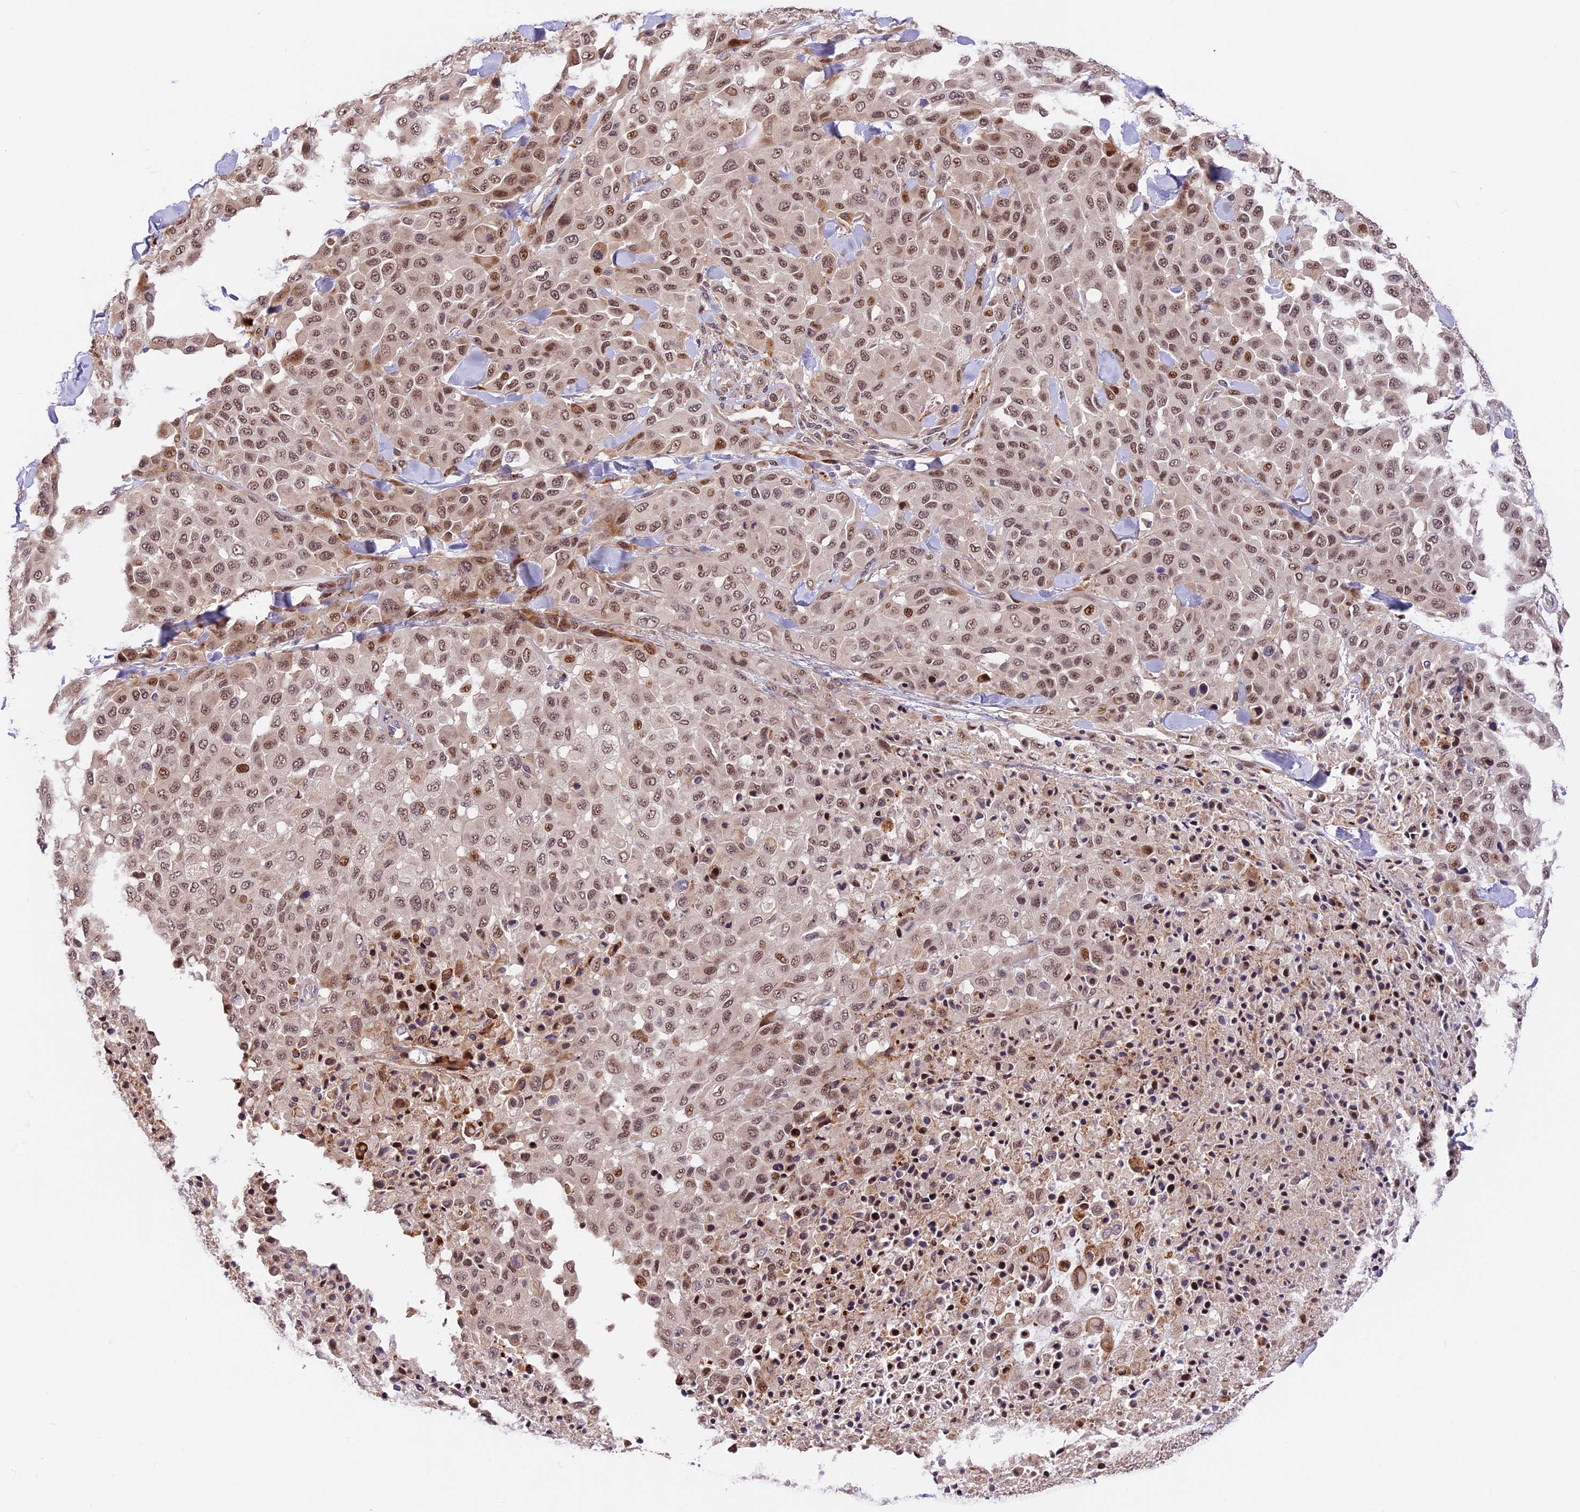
{"staining": {"intensity": "moderate", "quantity": ">75%", "location": "nuclear"}, "tissue": "melanoma", "cell_type": "Tumor cells", "image_type": "cancer", "snomed": [{"axis": "morphology", "description": "Malignant melanoma, Metastatic site"}, {"axis": "topography", "description": "Skin"}], "caption": "This micrograph reveals immunohistochemistry staining of melanoma, with medium moderate nuclear staining in approximately >75% of tumor cells.", "gene": "FBXO45", "patient": {"sex": "female", "age": 81}}